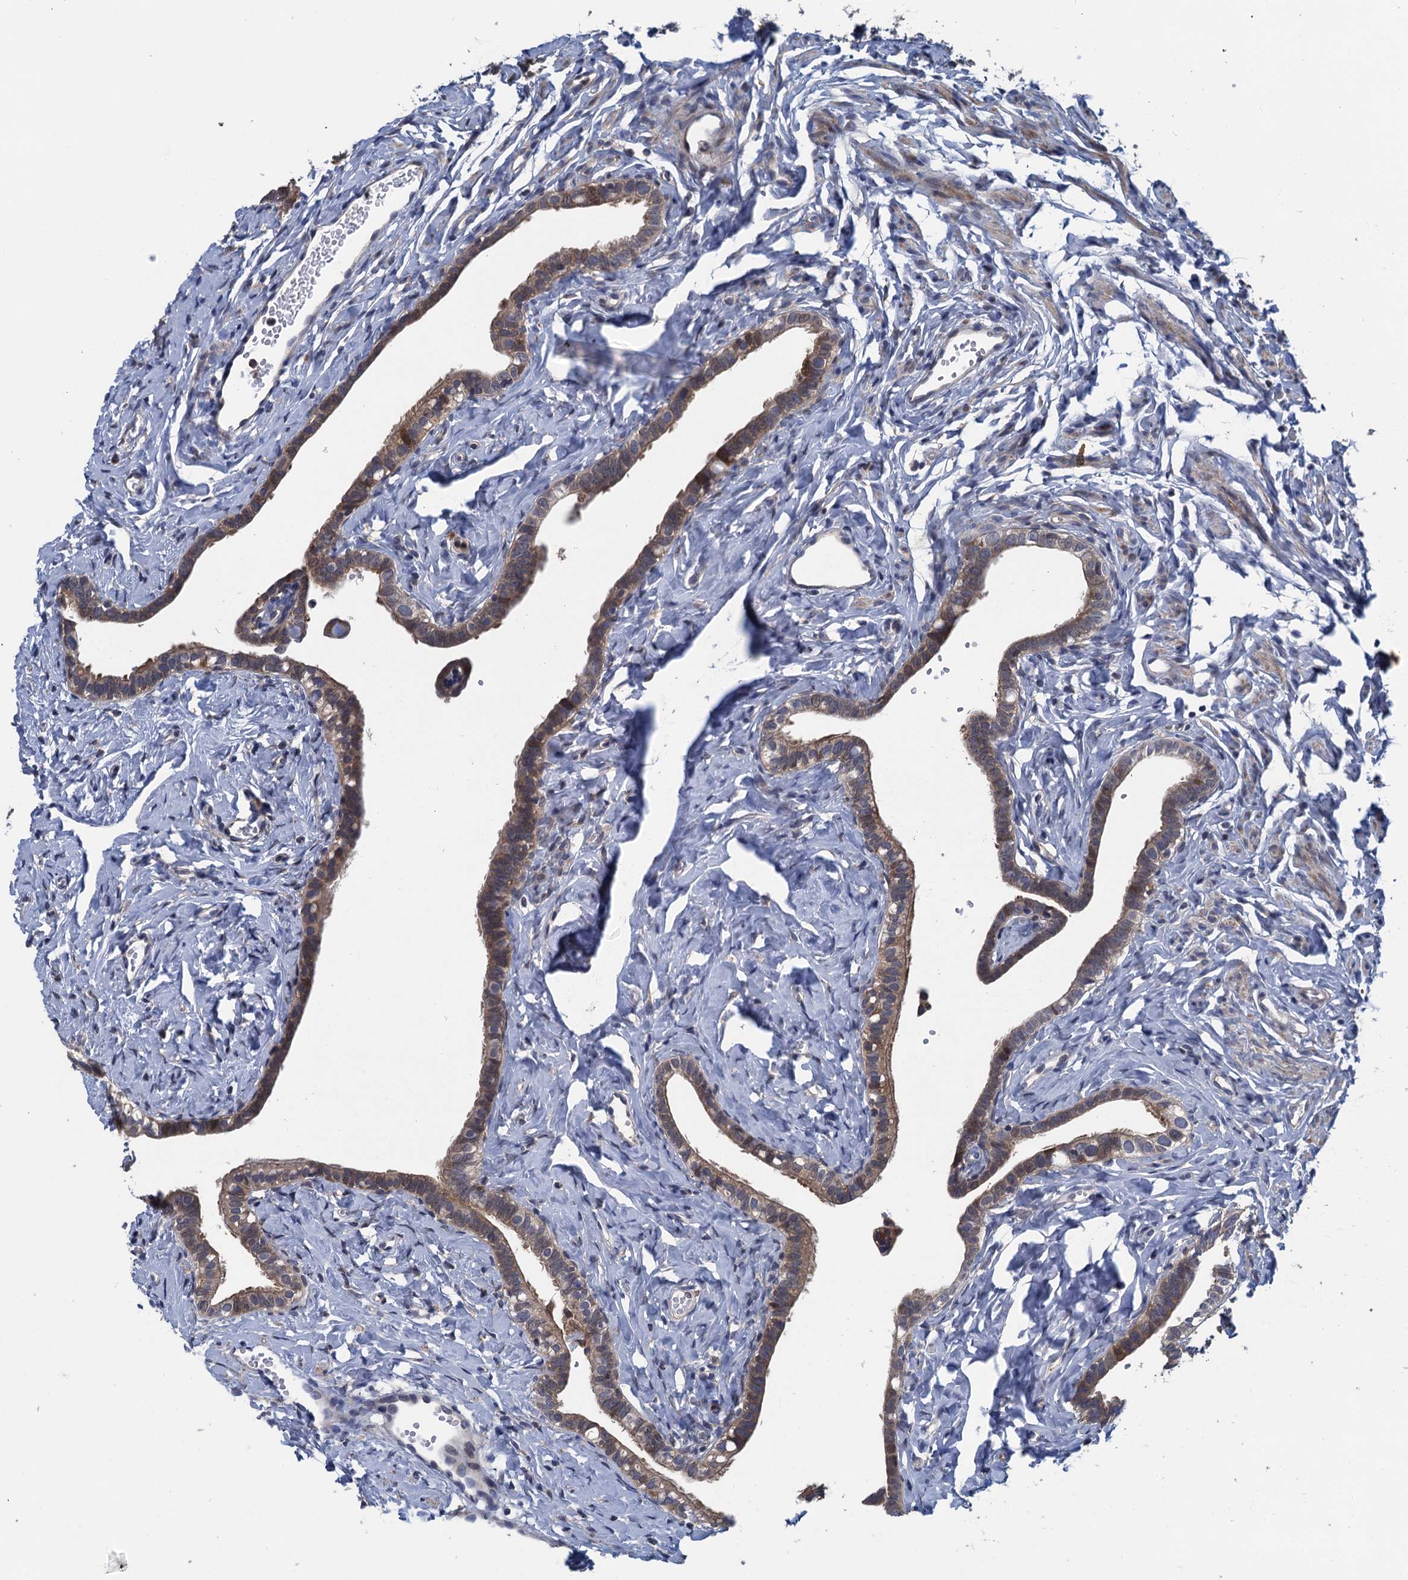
{"staining": {"intensity": "moderate", "quantity": ">75%", "location": "cytoplasmic/membranous"}, "tissue": "fallopian tube", "cell_type": "Glandular cells", "image_type": "normal", "snomed": [{"axis": "morphology", "description": "Normal tissue, NOS"}, {"axis": "topography", "description": "Fallopian tube"}], "caption": "Normal fallopian tube demonstrates moderate cytoplasmic/membranous positivity in about >75% of glandular cells The protein of interest is shown in brown color, while the nuclei are stained blue..", "gene": "CNTN5", "patient": {"sex": "female", "age": 66}}